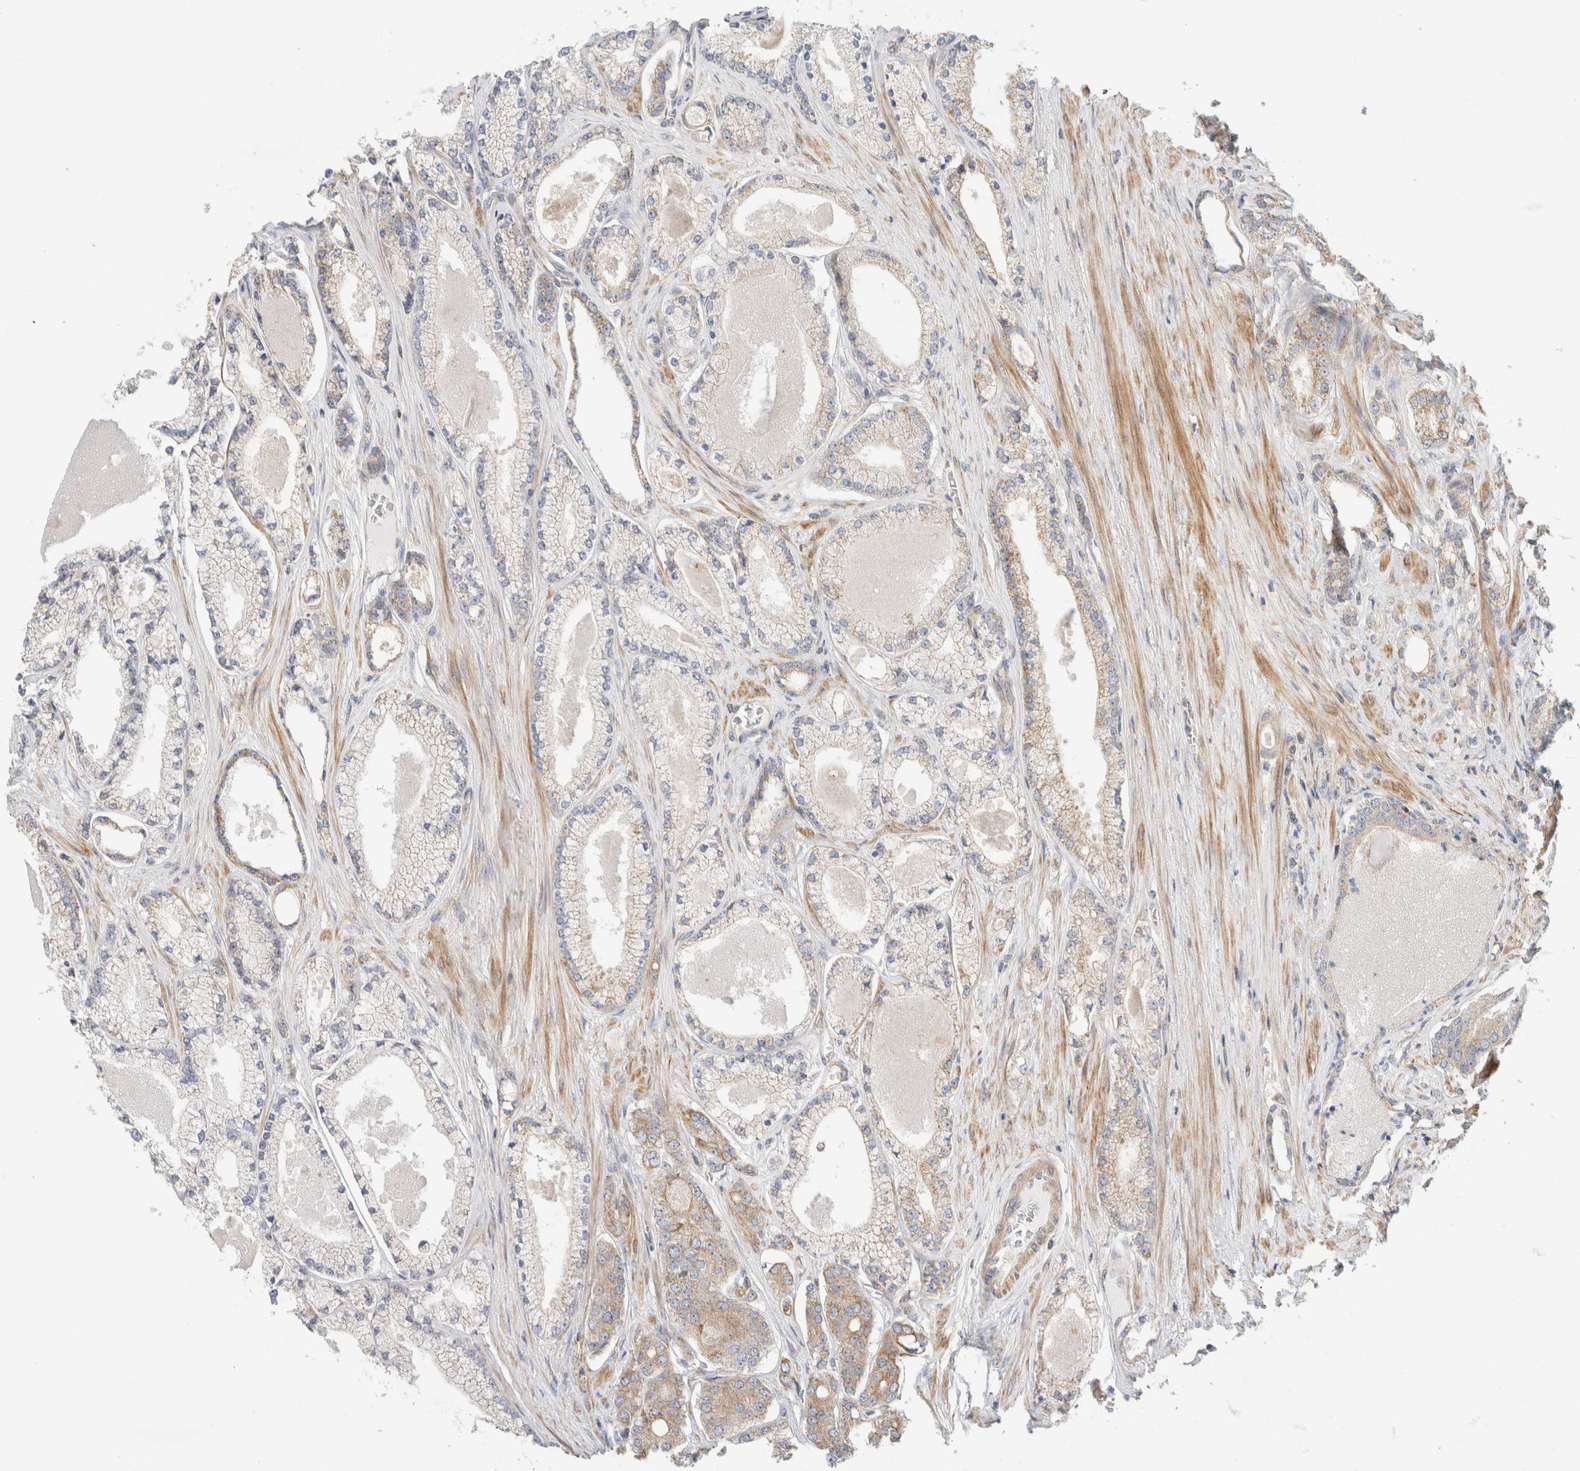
{"staining": {"intensity": "strong", "quantity": "25%-75%", "location": "cytoplasmic/membranous"}, "tissue": "prostate cancer", "cell_type": "Tumor cells", "image_type": "cancer", "snomed": [{"axis": "morphology", "description": "Adenocarcinoma, High grade"}, {"axis": "topography", "description": "Prostate"}], "caption": "A brown stain shows strong cytoplasmic/membranous staining of a protein in prostate adenocarcinoma (high-grade) tumor cells. (Stains: DAB in brown, nuclei in blue, Microscopy: brightfield microscopy at high magnification).", "gene": "MRM3", "patient": {"sex": "male", "age": 71}}